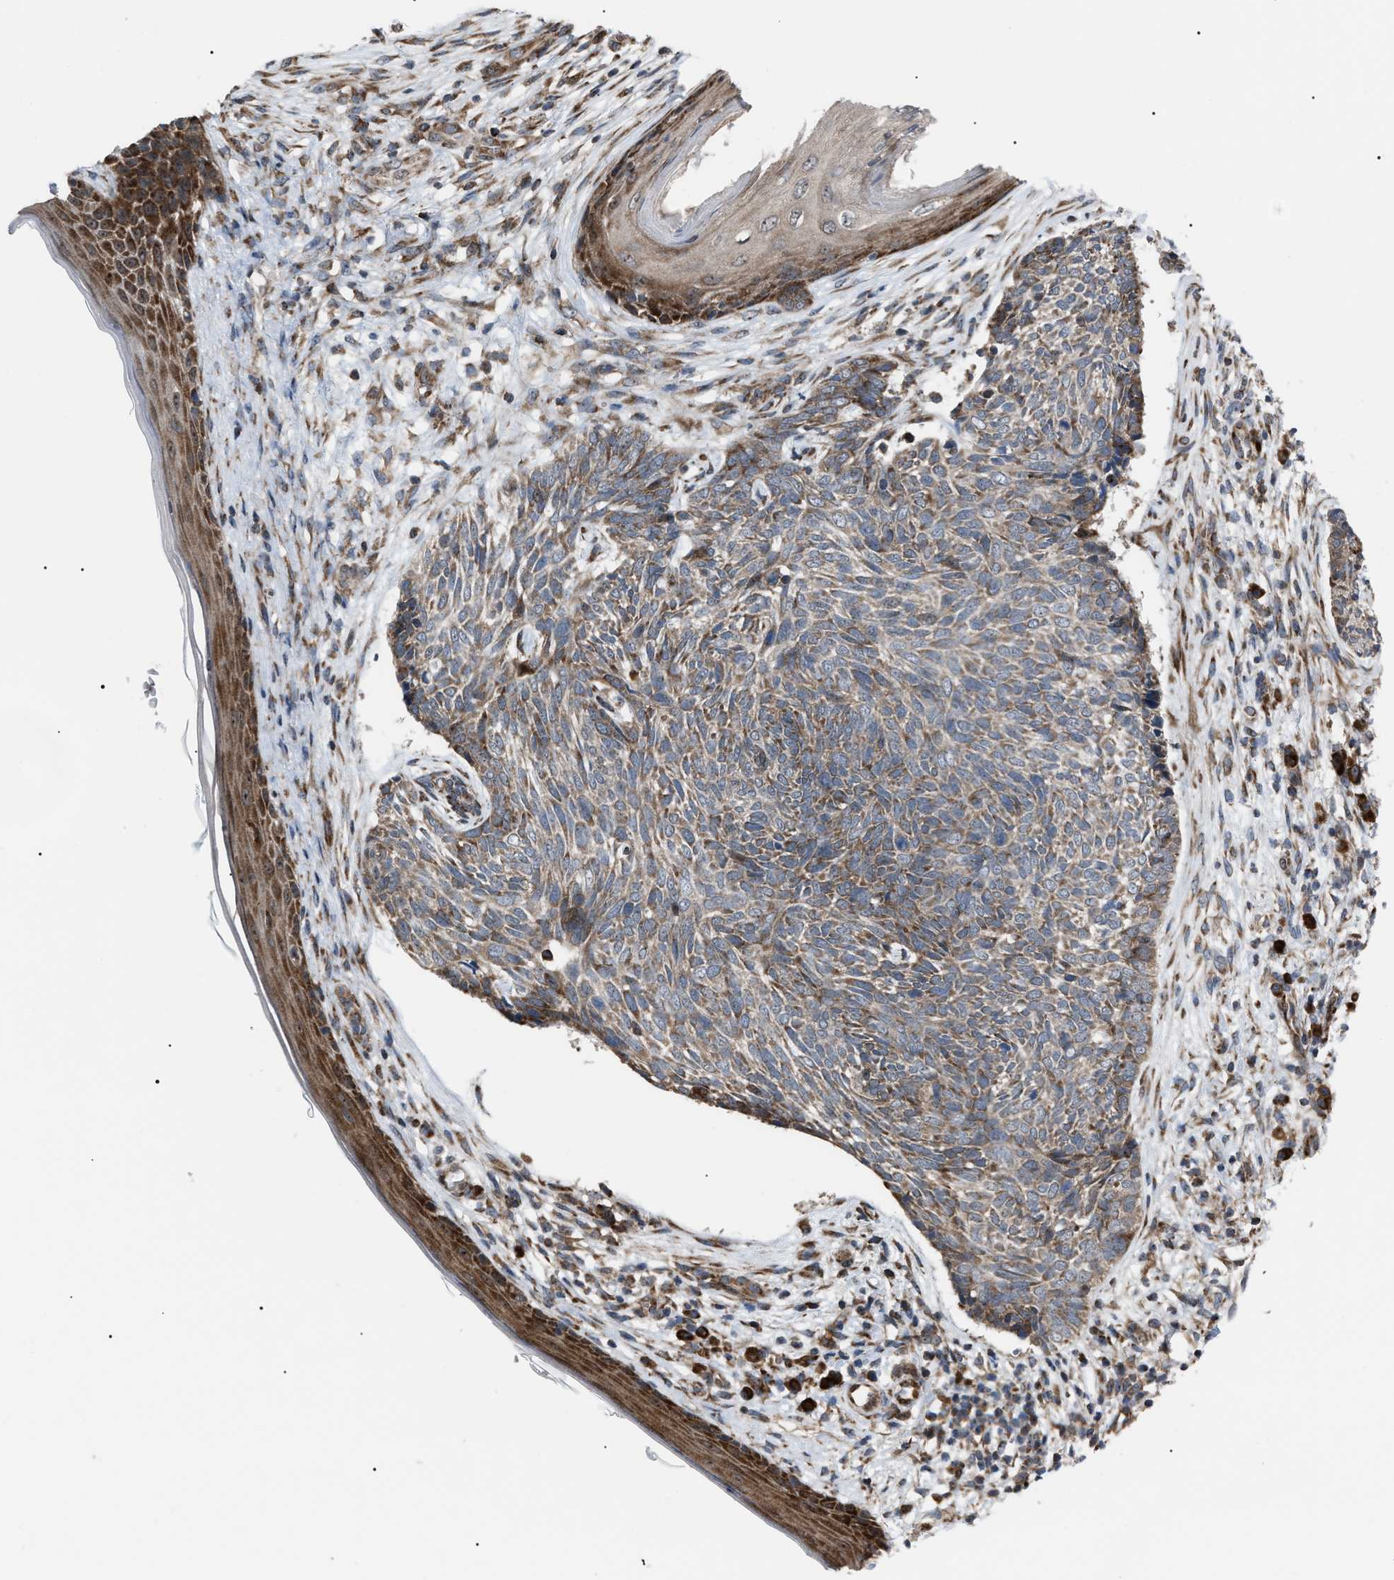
{"staining": {"intensity": "moderate", "quantity": ">75%", "location": "cytoplasmic/membranous"}, "tissue": "skin cancer", "cell_type": "Tumor cells", "image_type": "cancer", "snomed": [{"axis": "morphology", "description": "Basal cell carcinoma"}, {"axis": "topography", "description": "Skin"}], "caption": "An image of skin basal cell carcinoma stained for a protein shows moderate cytoplasmic/membranous brown staining in tumor cells.", "gene": "AGO2", "patient": {"sex": "female", "age": 84}}